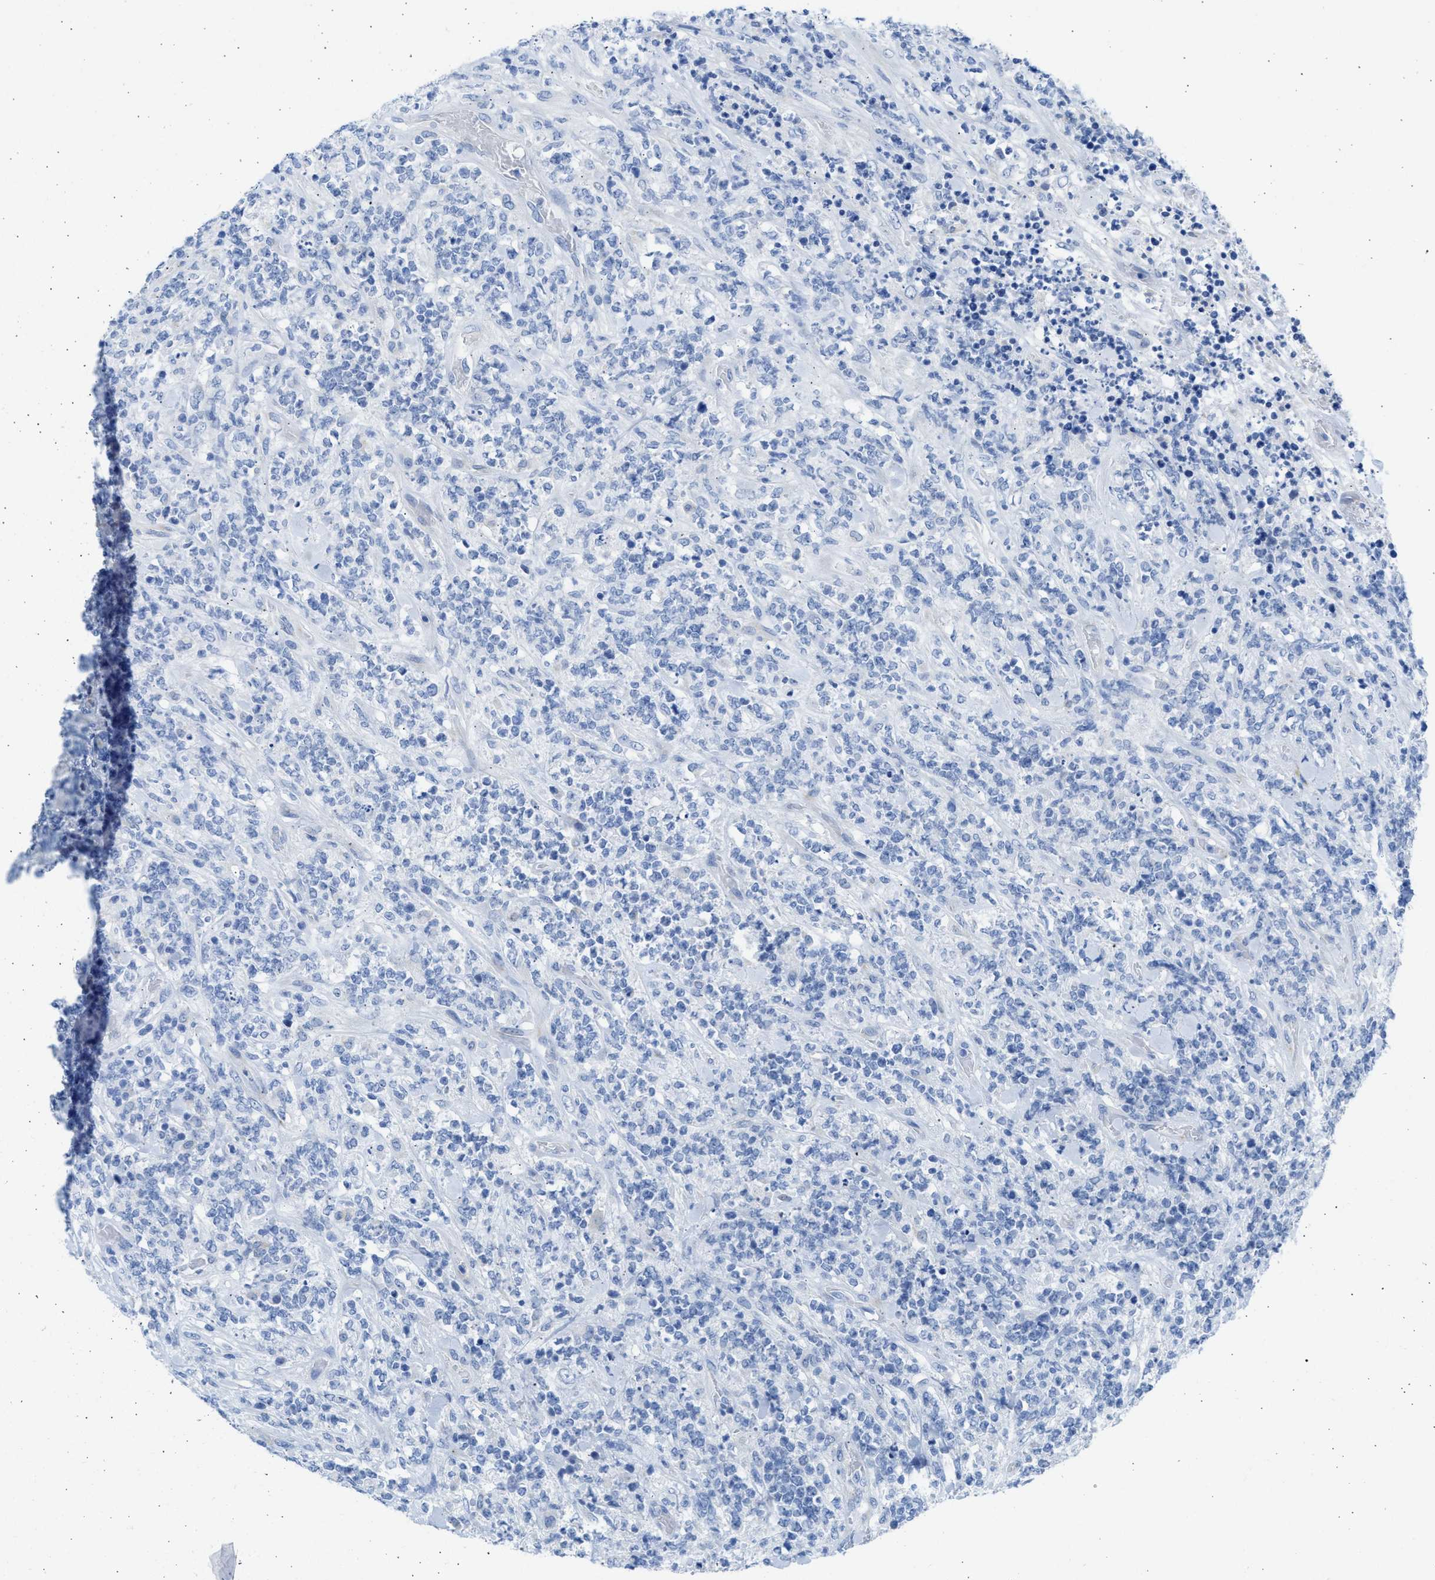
{"staining": {"intensity": "negative", "quantity": "none", "location": "none"}, "tissue": "lymphoma", "cell_type": "Tumor cells", "image_type": "cancer", "snomed": [{"axis": "morphology", "description": "Malignant lymphoma, non-Hodgkin's type, High grade"}, {"axis": "topography", "description": "Soft tissue"}], "caption": "This photomicrograph is of malignant lymphoma, non-Hodgkin's type (high-grade) stained with immunohistochemistry (IHC) to label a protein in brown with the nuclei are counter-stained blue. There is no staining in tumor cells. The staining was performed using DAB to visualize the protein expression in brown, while the nuclei were stained in blue with hematoxylin (Magnification: 20x).", "gene": "SPATA3", "patient": {"sex": "male", "age": 18}}